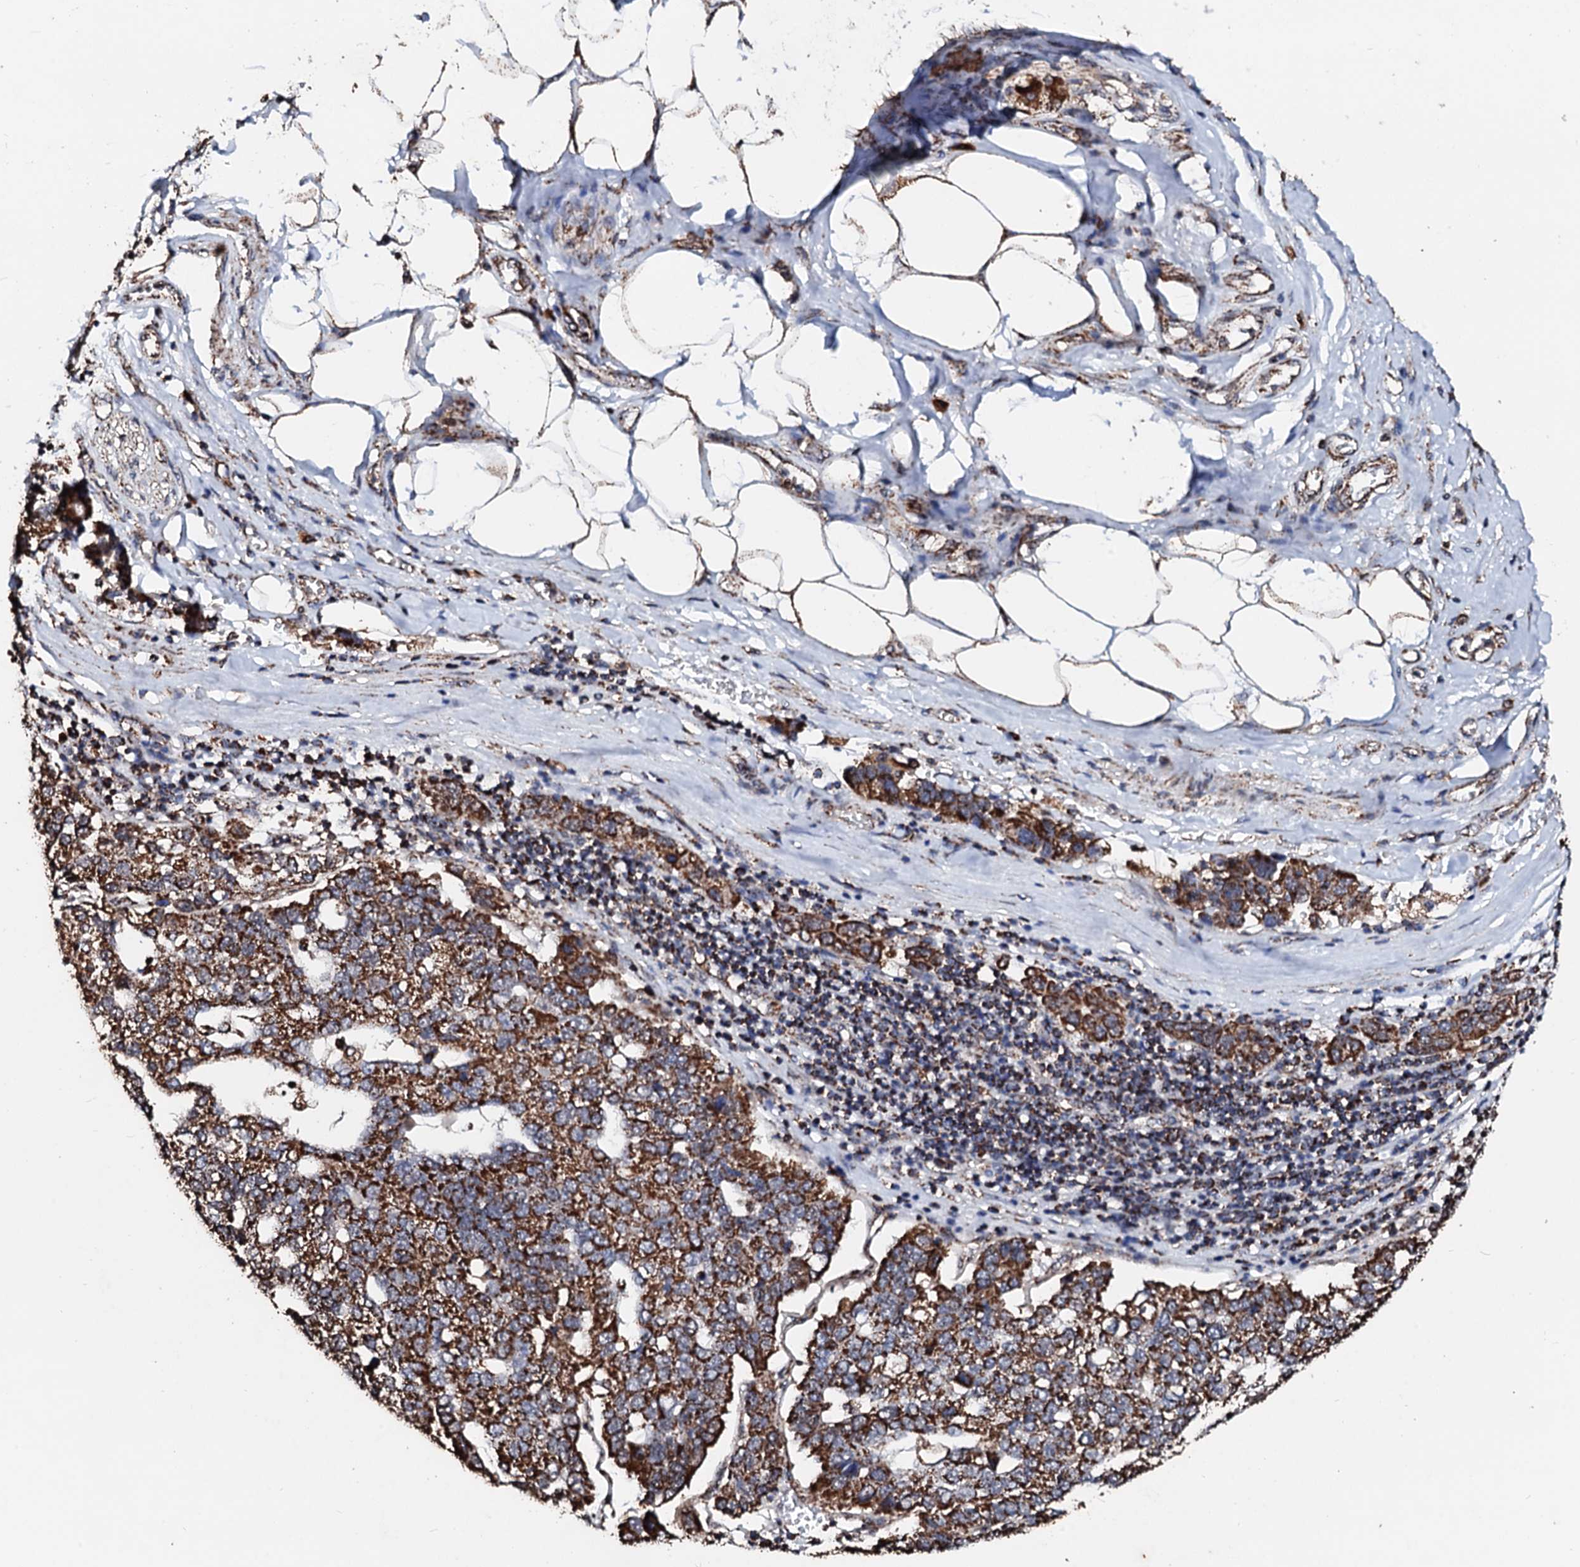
{"staining": {"intensity": "moderate", "quantity": ">75%", "location": "cytoplasmic/membranous"}, "tissue": "pancreatic cancer", "cell_type": "Tumor cells", "image_type": "cancer", "snomed": [{"axis": "morphology", "description": "Adenocarcinoma, NOS"}, {"axis": "topography", "description": "Pancreas"}], "caption": "The image demonstrates staining of pancreatic adenocarcinoma, revealing moderate cytoplasmic/membranous protein positivity (brown color) within tumor cells. (DAB (3,3'-diaminobenzidine) = brown stain, brightfield microscopy at high magnification).", "gene": "SECISBP2L", "patient": {"sex": "female", "age": 61}}